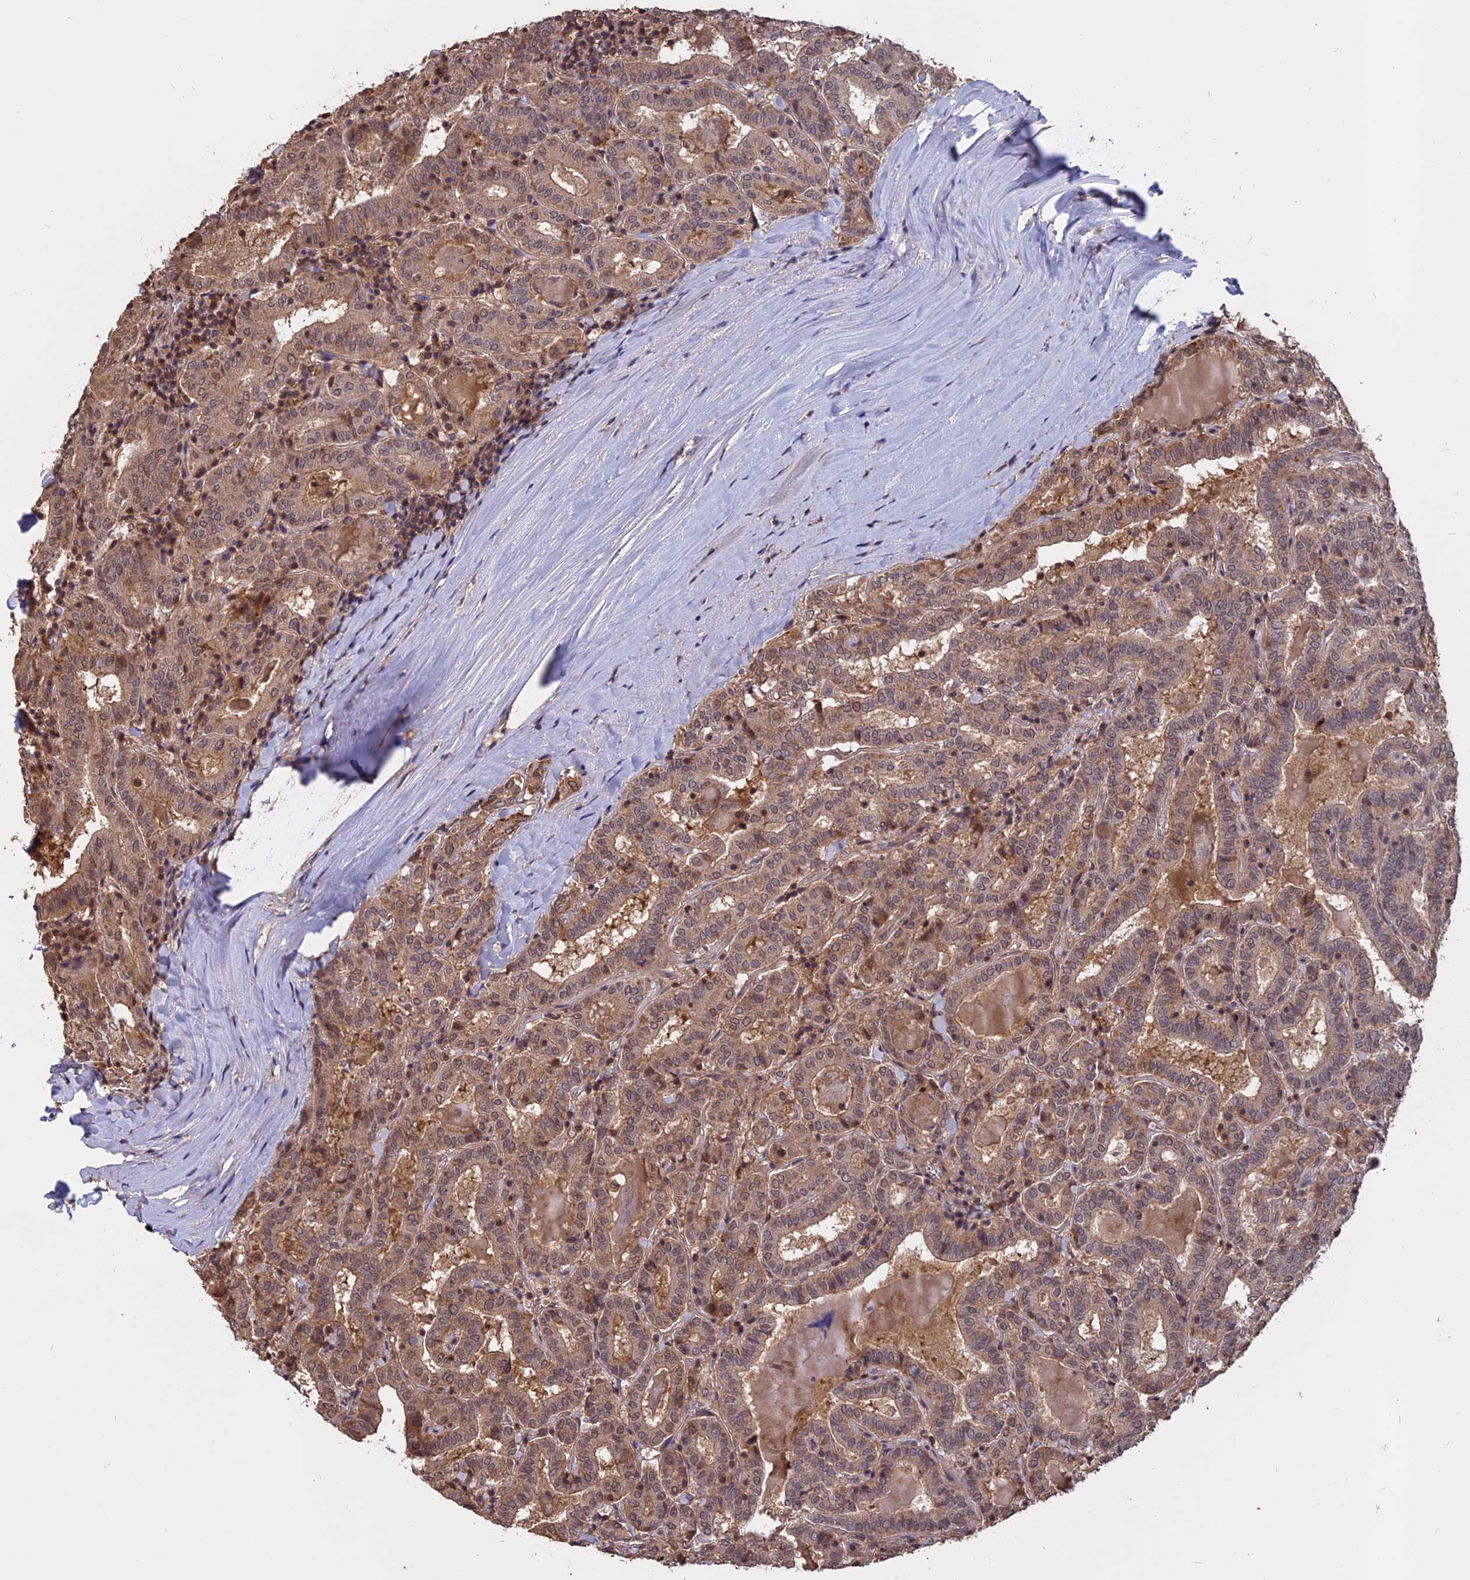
{"staining": {"intensity": "moderate", "quantity": ">75%", "location": "cytoplasmic/membranous"}, "tissue": "thyroid cancer", "cell_type": "Tumor cells", "image_type": "cancer", "snomed": [{"axis": "morphology", "description": "Papillary adenocarcinoma, NOS"}, {"axis": "topography", "description": "Thyroid gland"}], "caption": "A histopathology image of human thyroid cancer stained for a protein shows moderate cytoplasmic/membranous brown staining in tumor cells.", "gene": "CARMIL2", "patient": {"sex": "female", "age": 72}}